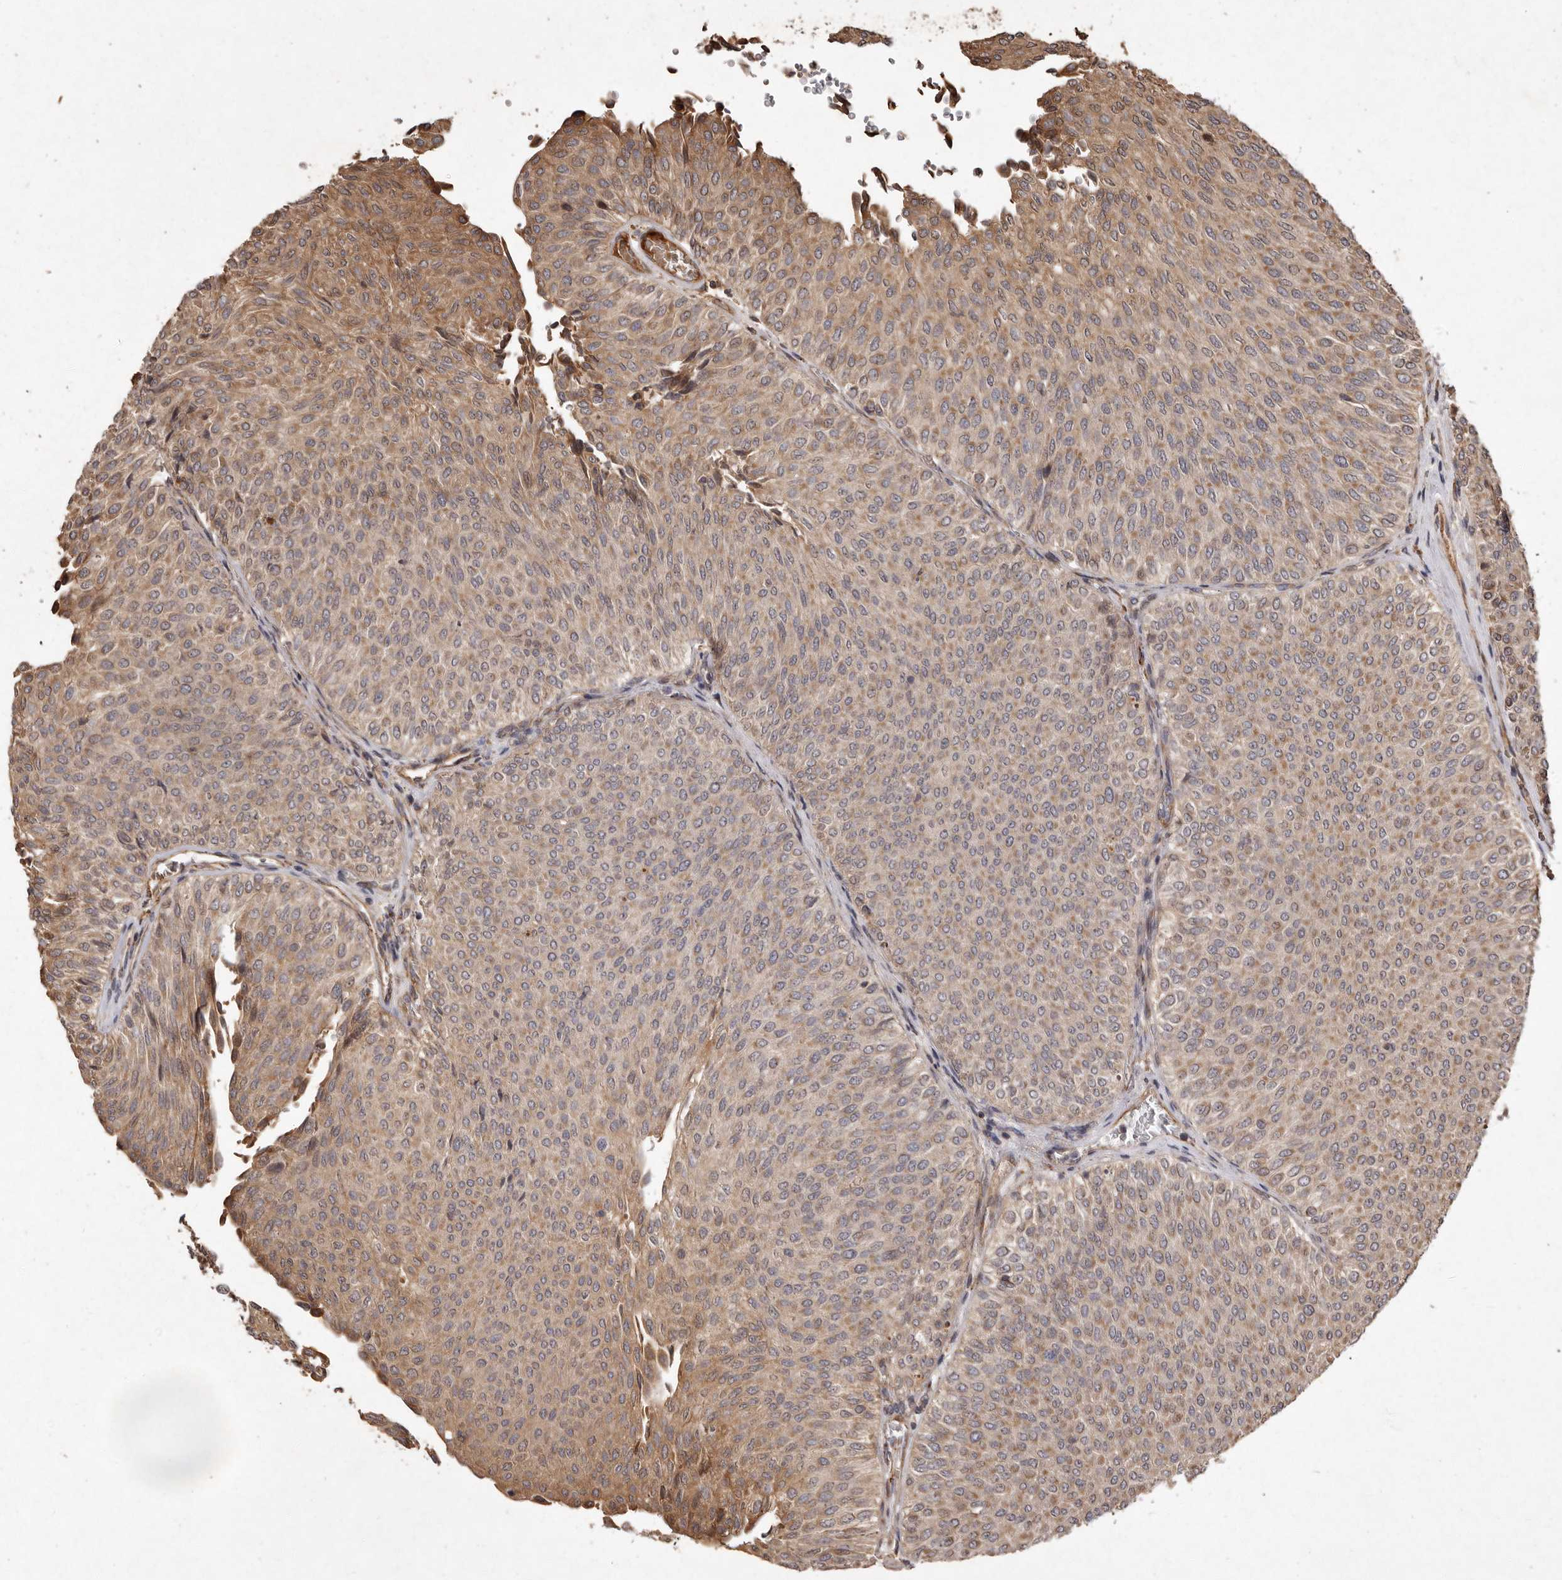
{"staining": {"intensity": "moderate", "quantity": ">75%", "location": "cytoplasmic/membranous"}, "tissue": "urothelial cancer", "cell_type": "Tumor cells", "image_type": "cancer", "snomed": [{"axis": "morphology", "description": "Urothelial carcinoma, Low grade"}, {"axis": "topography", "description": "Urinary bladder"}], "caption": "There is medium levels of moderate cytoplasmic/membranous expression in tumor cells of low-grade urothelial carcinoma, as demonstrated by immunohistochemical staining (brown color).", "gene": "SEMA3A", "patient": {"sex": "male", "age": 78}}